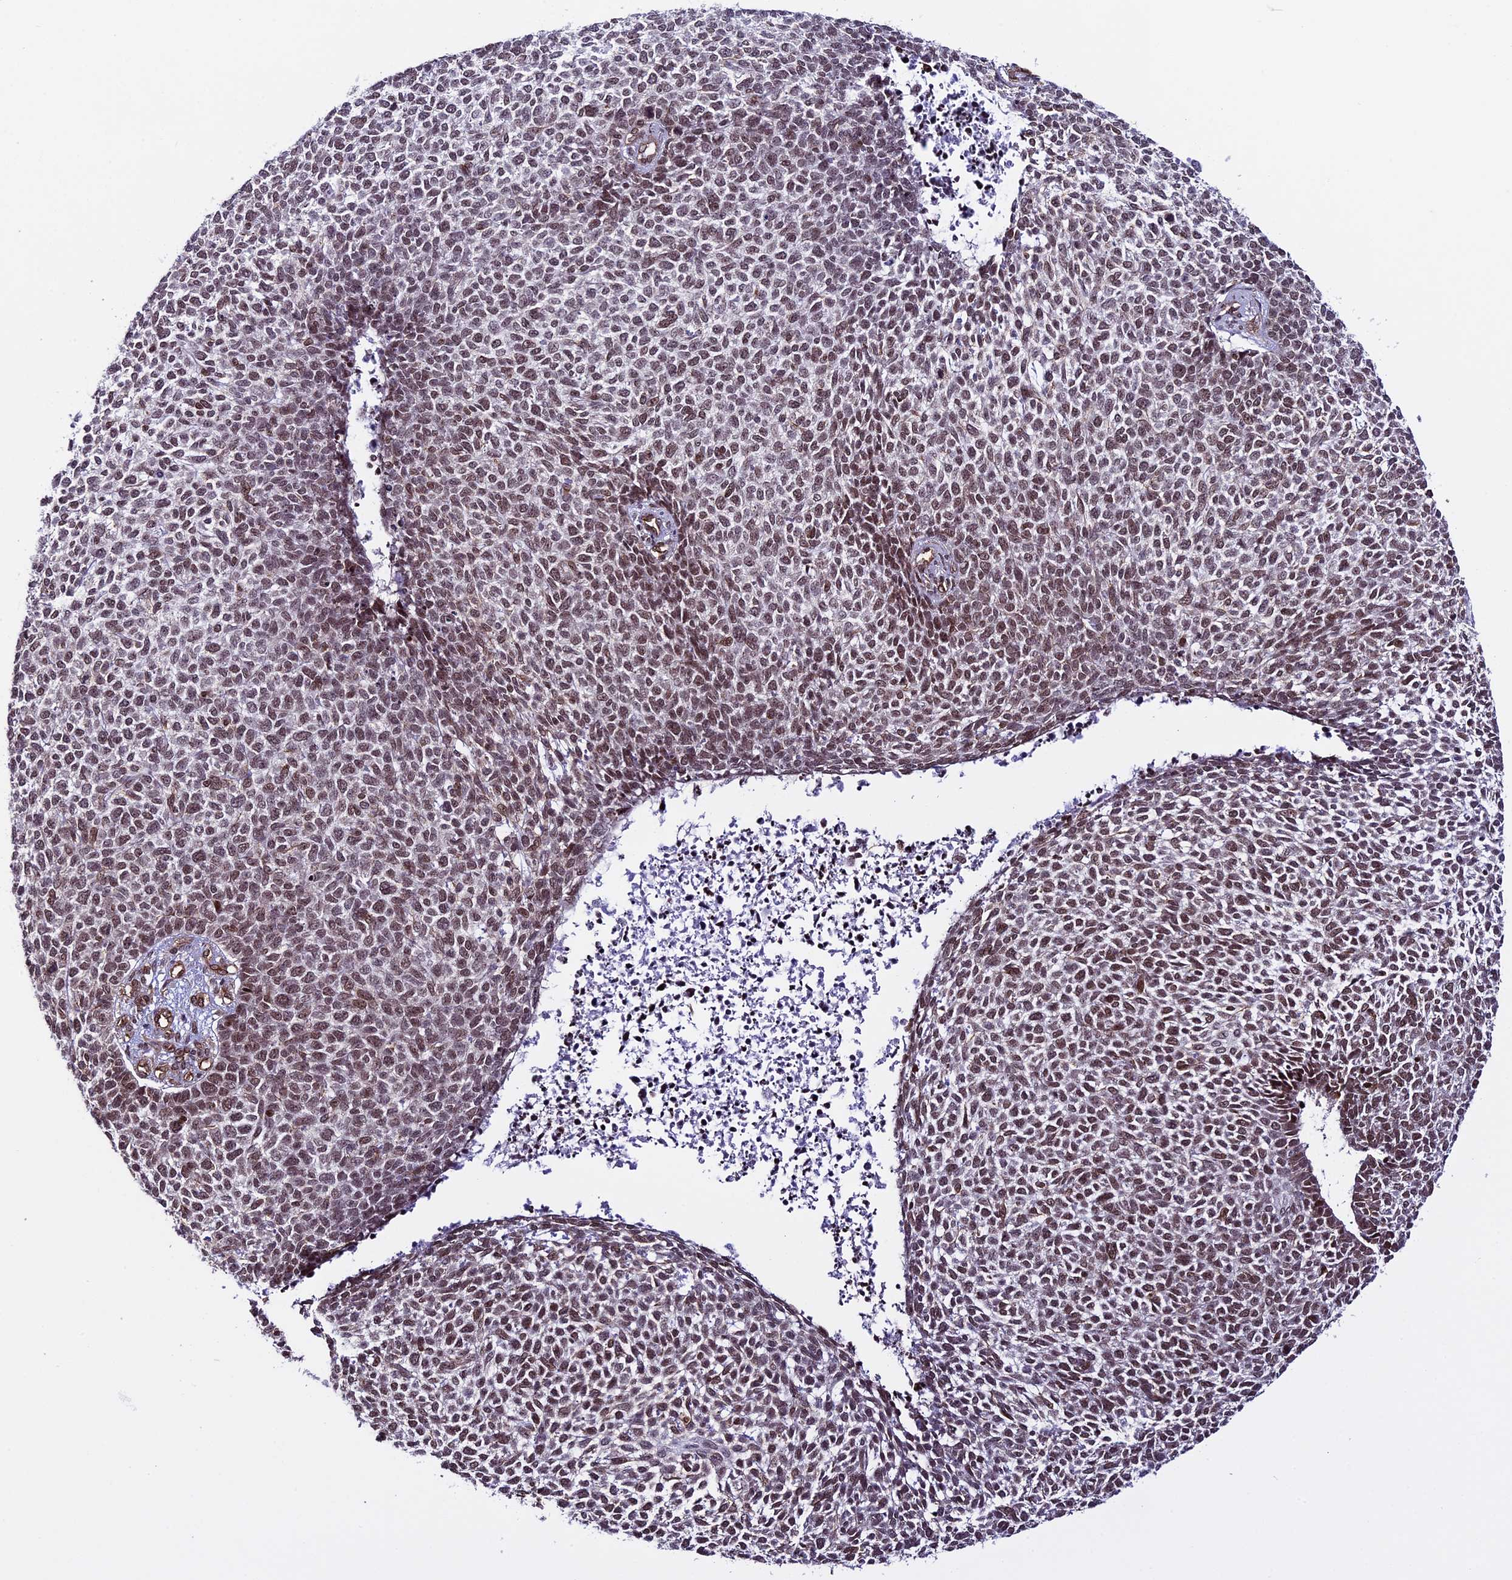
{"staining": {"intensity": "moderate", "quantity": ">75%", "location": "nuclear"}, "tissue": "skin cancer", "cell_type": "Tumor cells", "image_type": "cancer", "snomed": [{"axis": "morphology", "description": "Basal cell carcinoma"}, {"axis": "topography", "description": "Skin"}], "caption": "Moderate nuclear positivity for a protein is present in approximately >75% of tumor cells of skin basal cell carcinoma using immunohistochemistry (IHC).", "gene": "MPHOSPH8", "patient": {"sex": "female", "age": 84}}